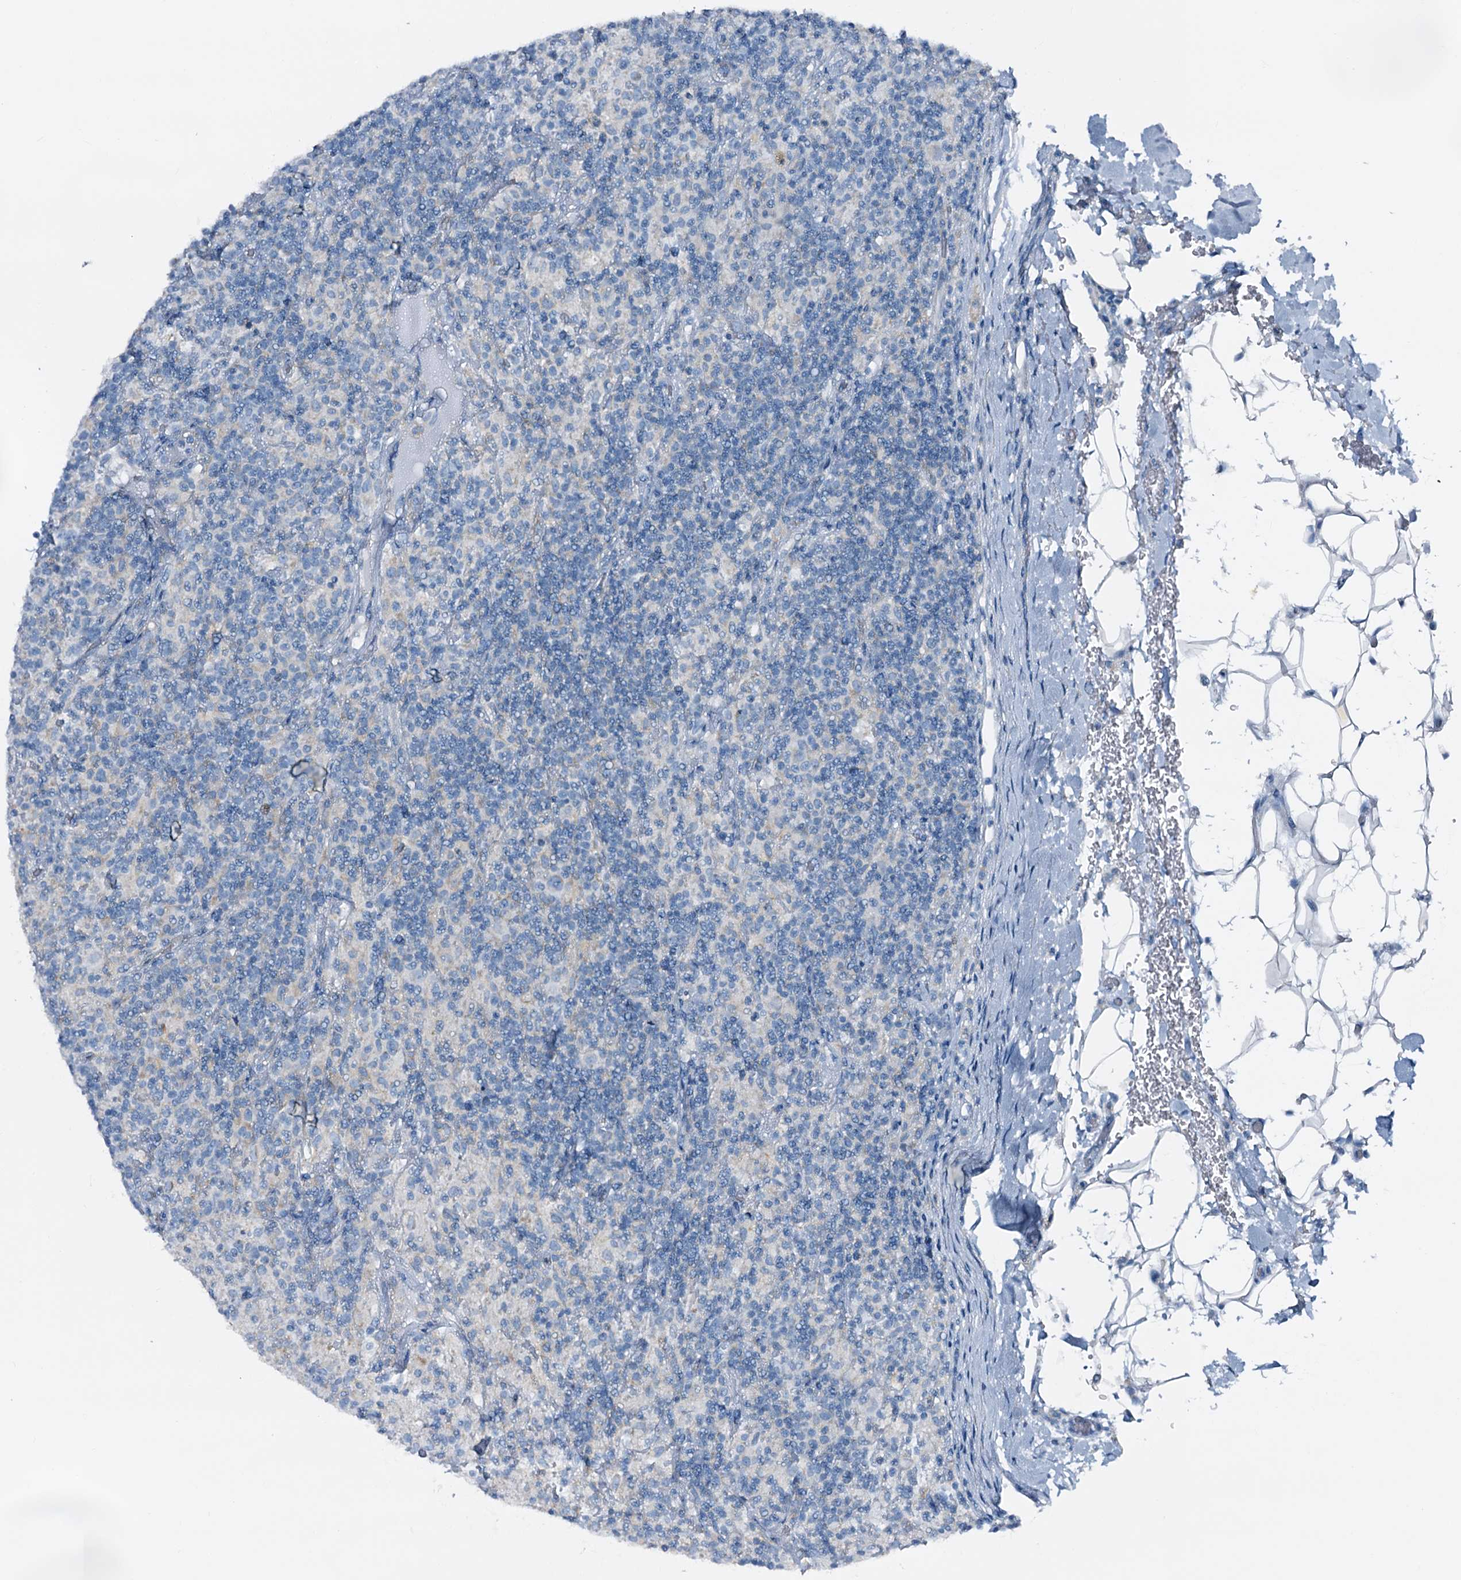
{"staining": {"intensity": "negative", "quantity": "none", "location": "none"}, "tissue": "lymphoma", "cell_type": "Tumor cells", "image_type": "cancer", "snomed": [{"axis": "morphology", "description": "Hodgkin's disease, NOS"}, {"axis": "topography", "description": "Lymph node"}], "caption": "Tumor cells show no significant protein staining in lymphoma. Nuclei are stained in blue.", "gene": "SLC1A3", "patient": {"sex": "male", "age": 70}}